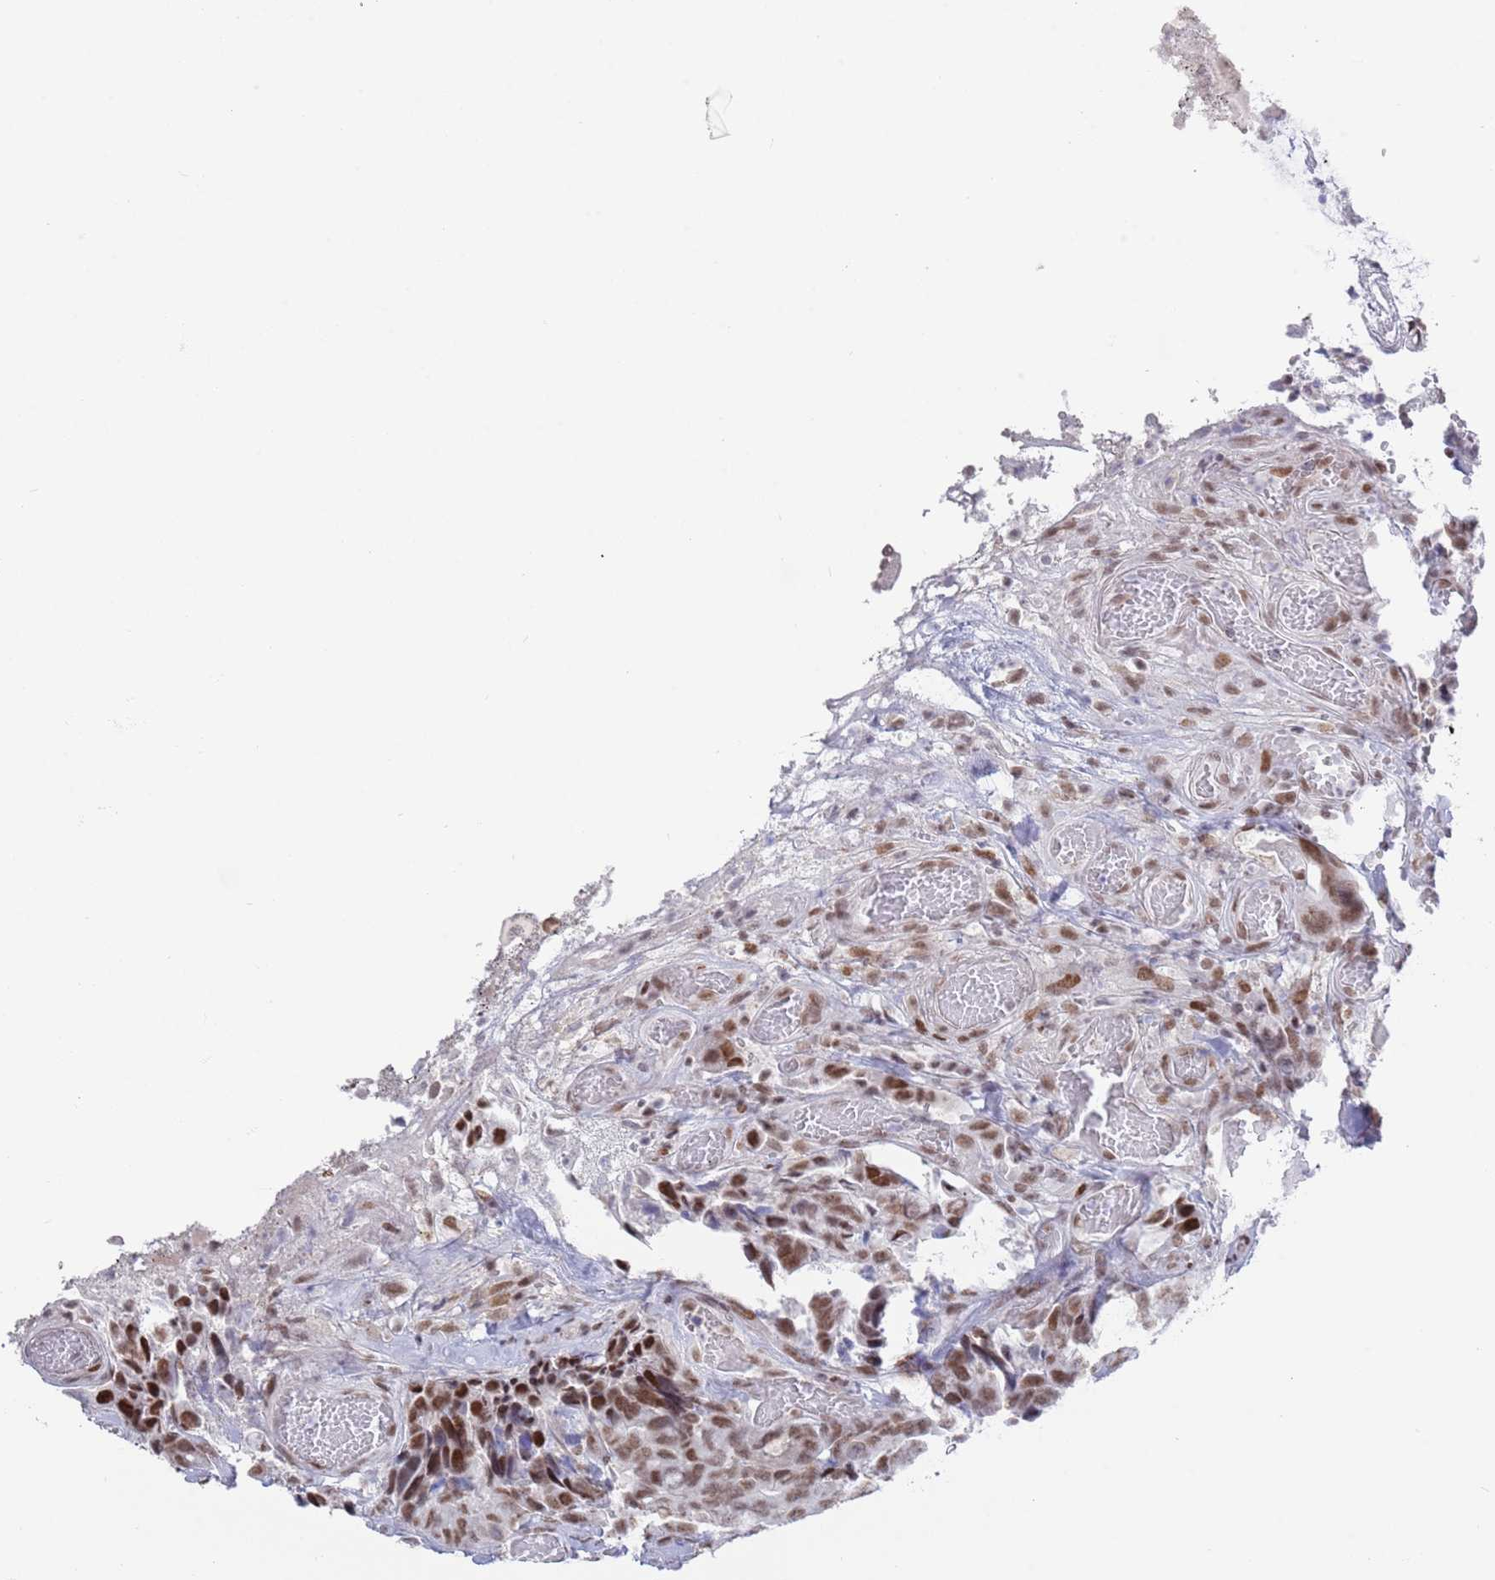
{"staining": {"intensity": "moderate", "quantity": ">75%", "location": "nuclear"}, "tissue": "colorectal cancer", "cell_type": "Tumor cells", "image_type": "cancer", "snomed": [{"axis": "morphology", "description": "Adenocarcinoma, NOS"}, {"axis": "topography", "description": "Colon"}], "caption": "Protein expression analysis of colorectal cancer (adenocarcinoma) exhibits moderate nuclear expression in about >75% of tumor cells.", "gene": "ZNF382", "patient": {"sex": "female", "age": 82}}